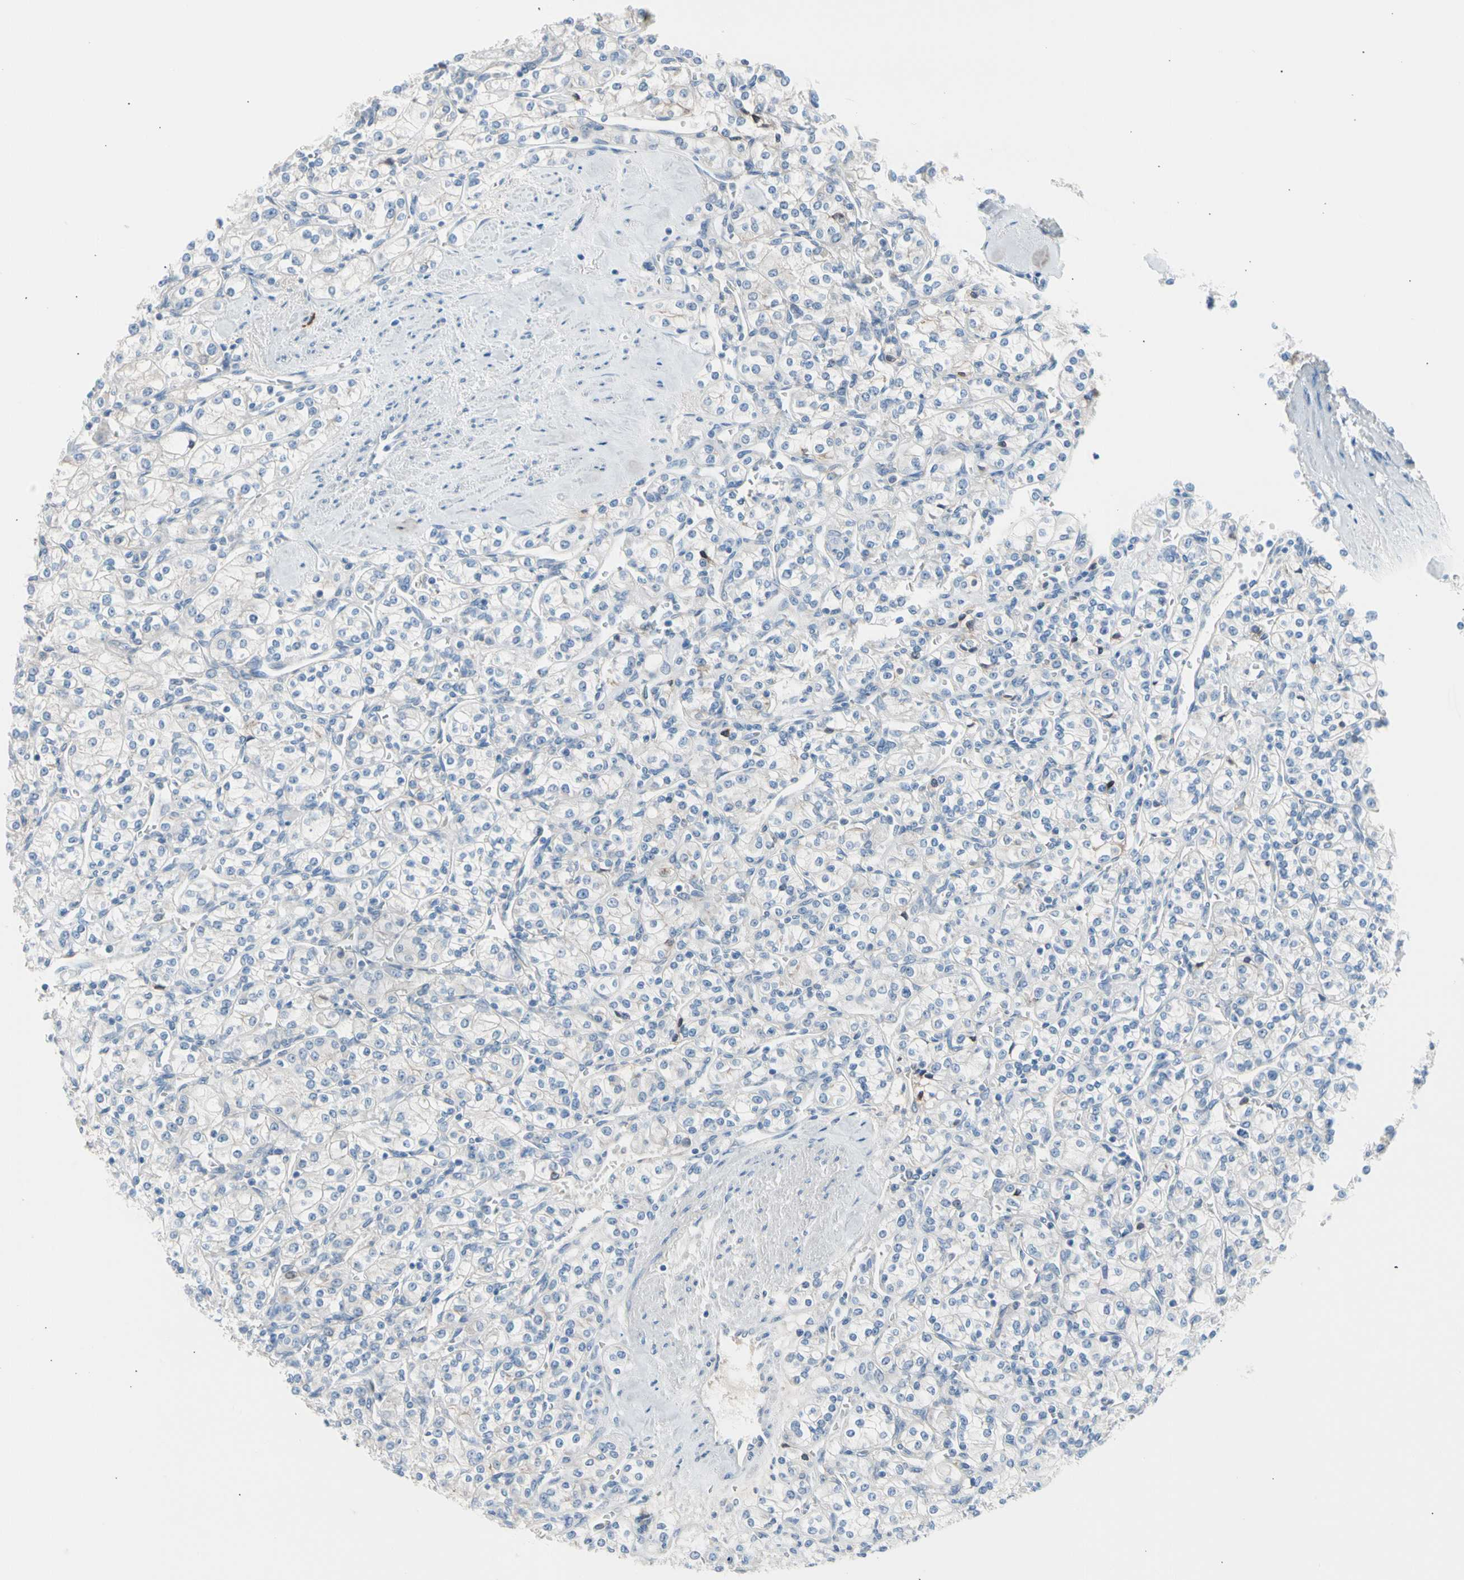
{"staining": {"intensity": "negative", "quantity": "none", "location": "none"}, "tissue": "renal cancer", "cell_type": "Tumor cells", "image_type": "cancer", "snomed": [{"axis": "morphology", "description": "Adenocarcinoma, NOS"}, {"axis": "topography", "description": "Kidney"}], "caption": "This is an immunohistochemistry photomicrograph of human renal cancer. There is no expression in tumor cells.", "gene": "CASQ1", "patient": {"sex": "male", "age": 77}}